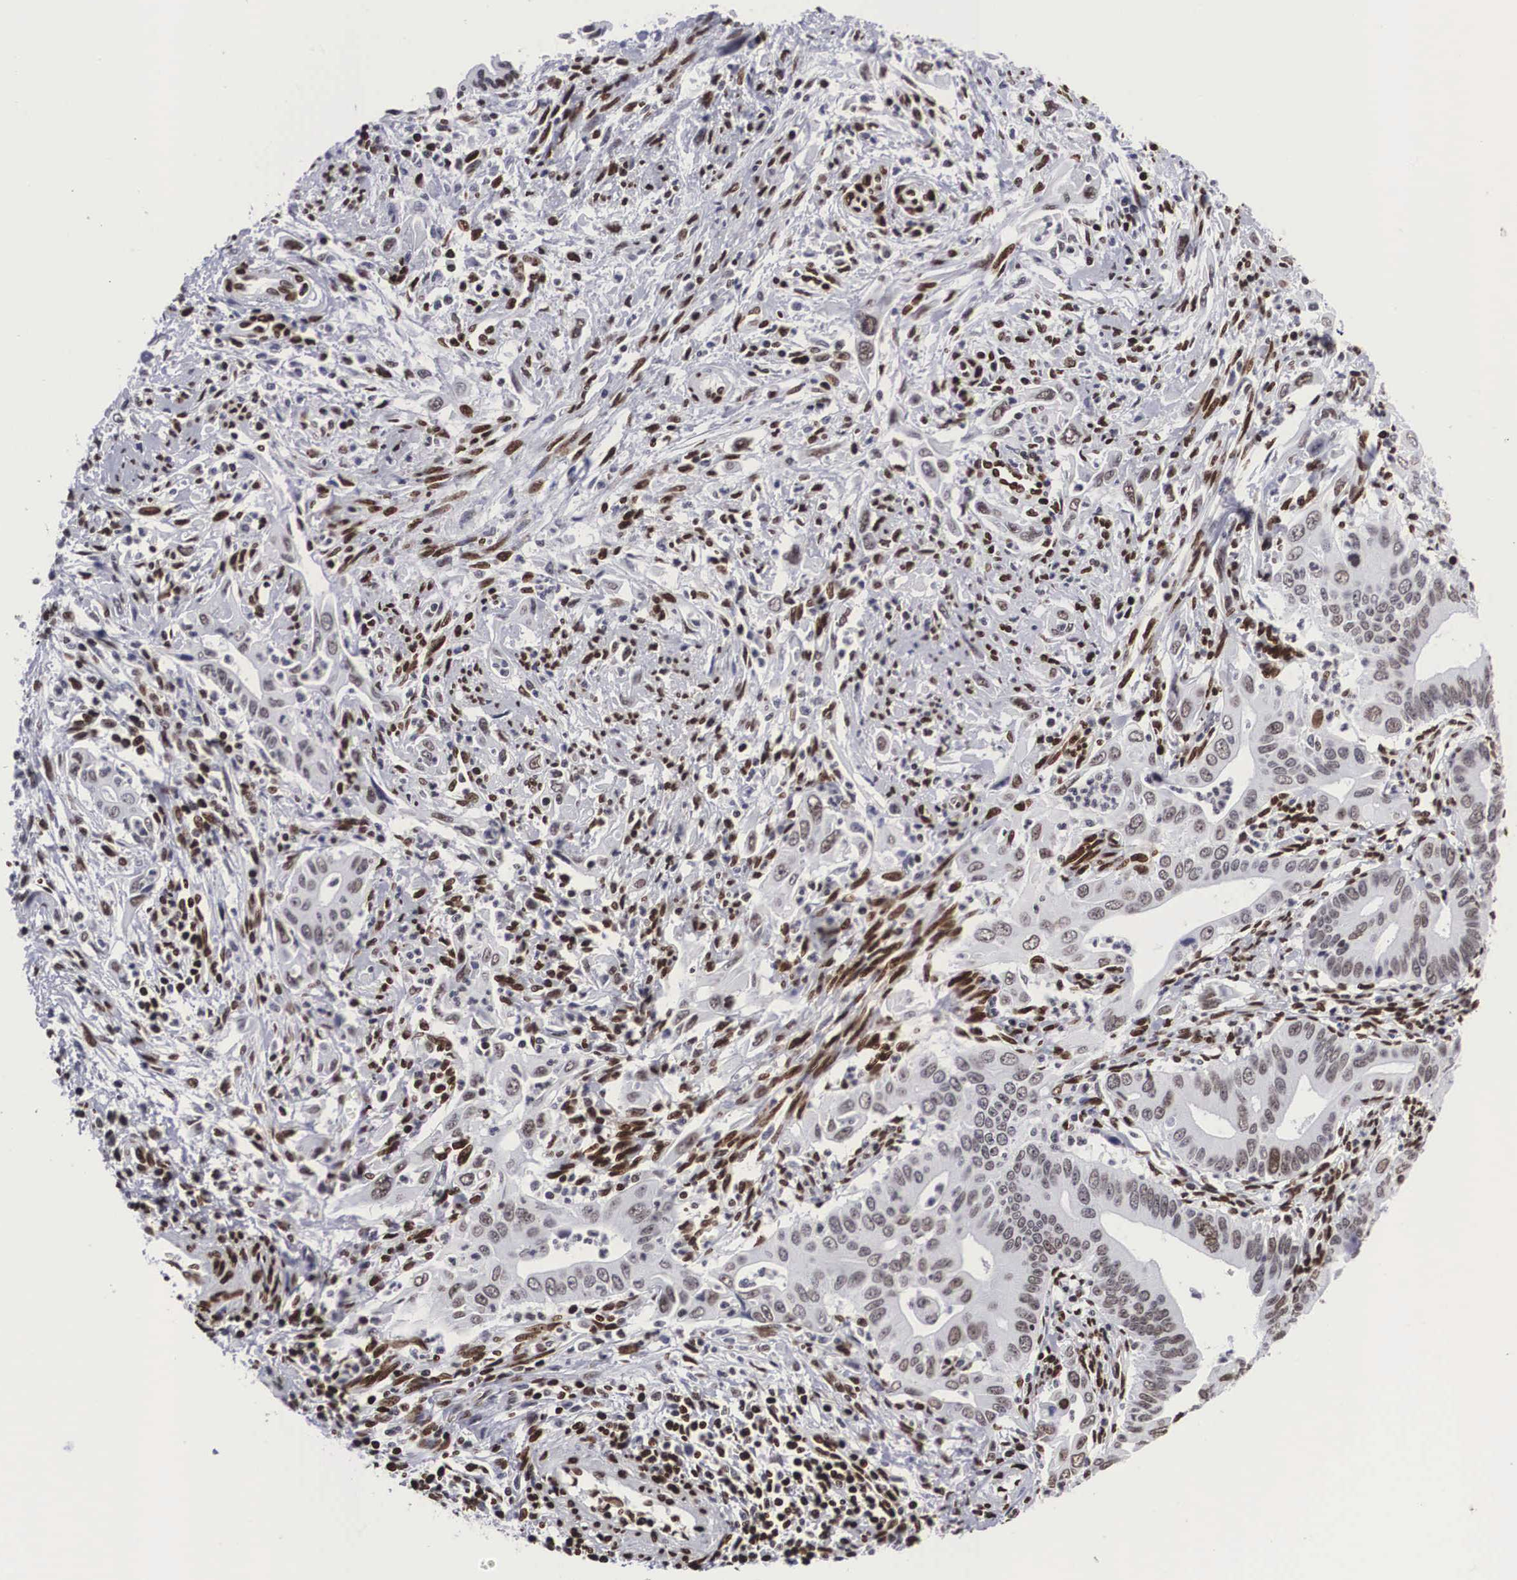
{"staining": {"intensity": "weak", "quantity": "25%-75%", "location": "nuclear"}, "tissue": "cervical cancer", "cell_type": "Tumor cells", "image_type": "cancer", "snomed": [{"axis": "morphology", "description": "Normal tissue, NOS"}, {"axis": "morphology", "description": "Adenocarcinoma, NOS"}, {"axis": "topography", "description": "Cervix"}], "caption": "IHC micrograph of human cervical adenocarcinoma stained for a protein (brown), which exhibits low levels of weak nuclear expression in approximately 25%-75% of tumor cells.", "gene": "MECP2", "patient": {"sex": "female", "age": 34}}